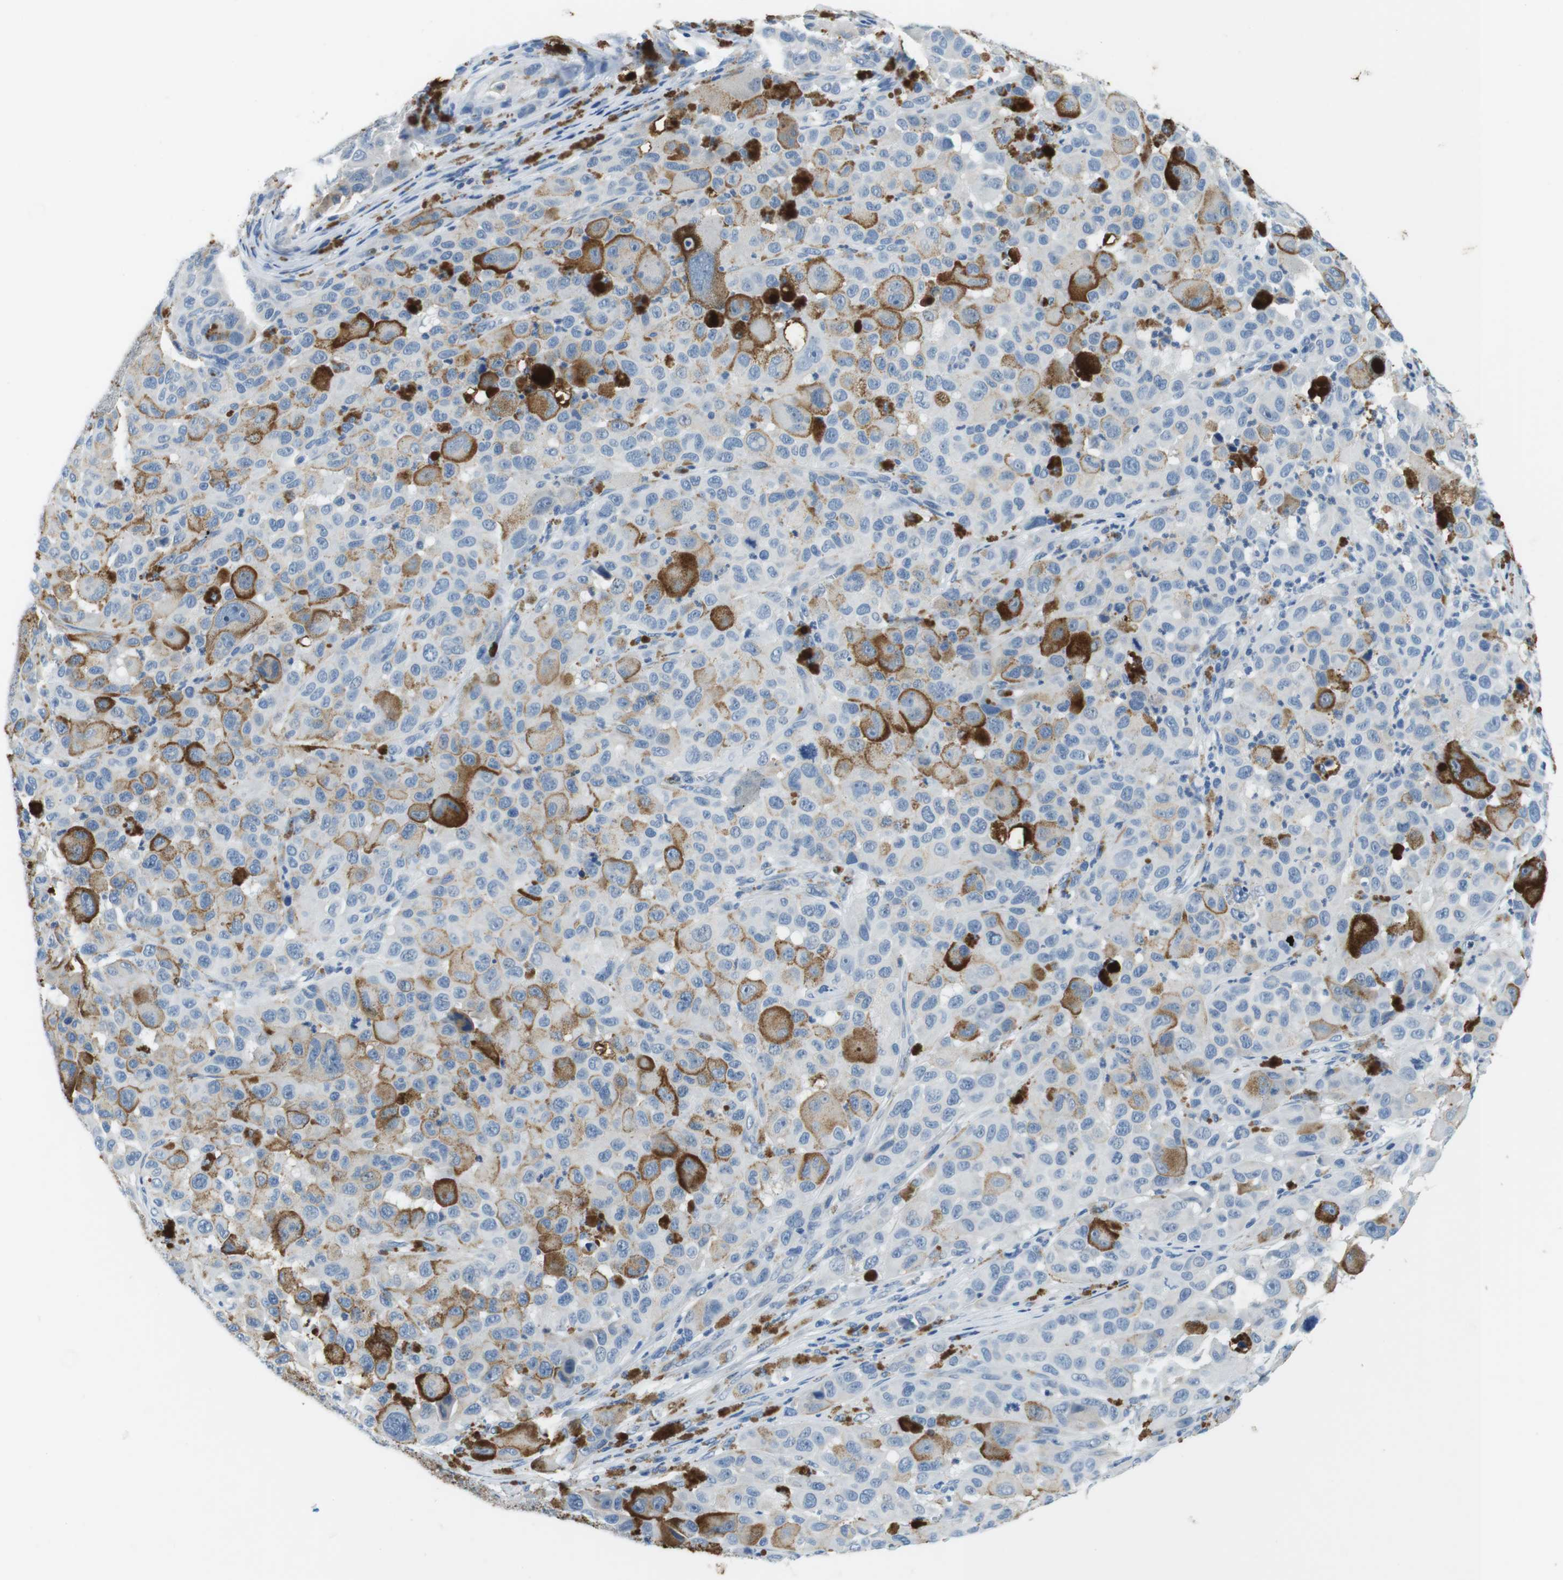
{"staining": {"intensity": "moderate", "quantity": "<25%", "location": "cytoplasmic/membranous"}, "tissue": "melanoma", "cell_type": "Tumor cells", "image_type": "cancer", "snomed": [{"axis": "morphology", "description": "Malignant melanoma, NOS"}, {"axis": "topography", "description": "Skin"}], "caption": "High-magnification brightfield microscopy of malignant melanoma stained with DAB (brown) and counterstained with hematoxylin (blue). tumor cells exhibit moderate cytoplasmic/membranous staining is seen in approximately<25% of cells.", "gene": "SLC35A3", "patient": {"sex": "male", "age": 96}}